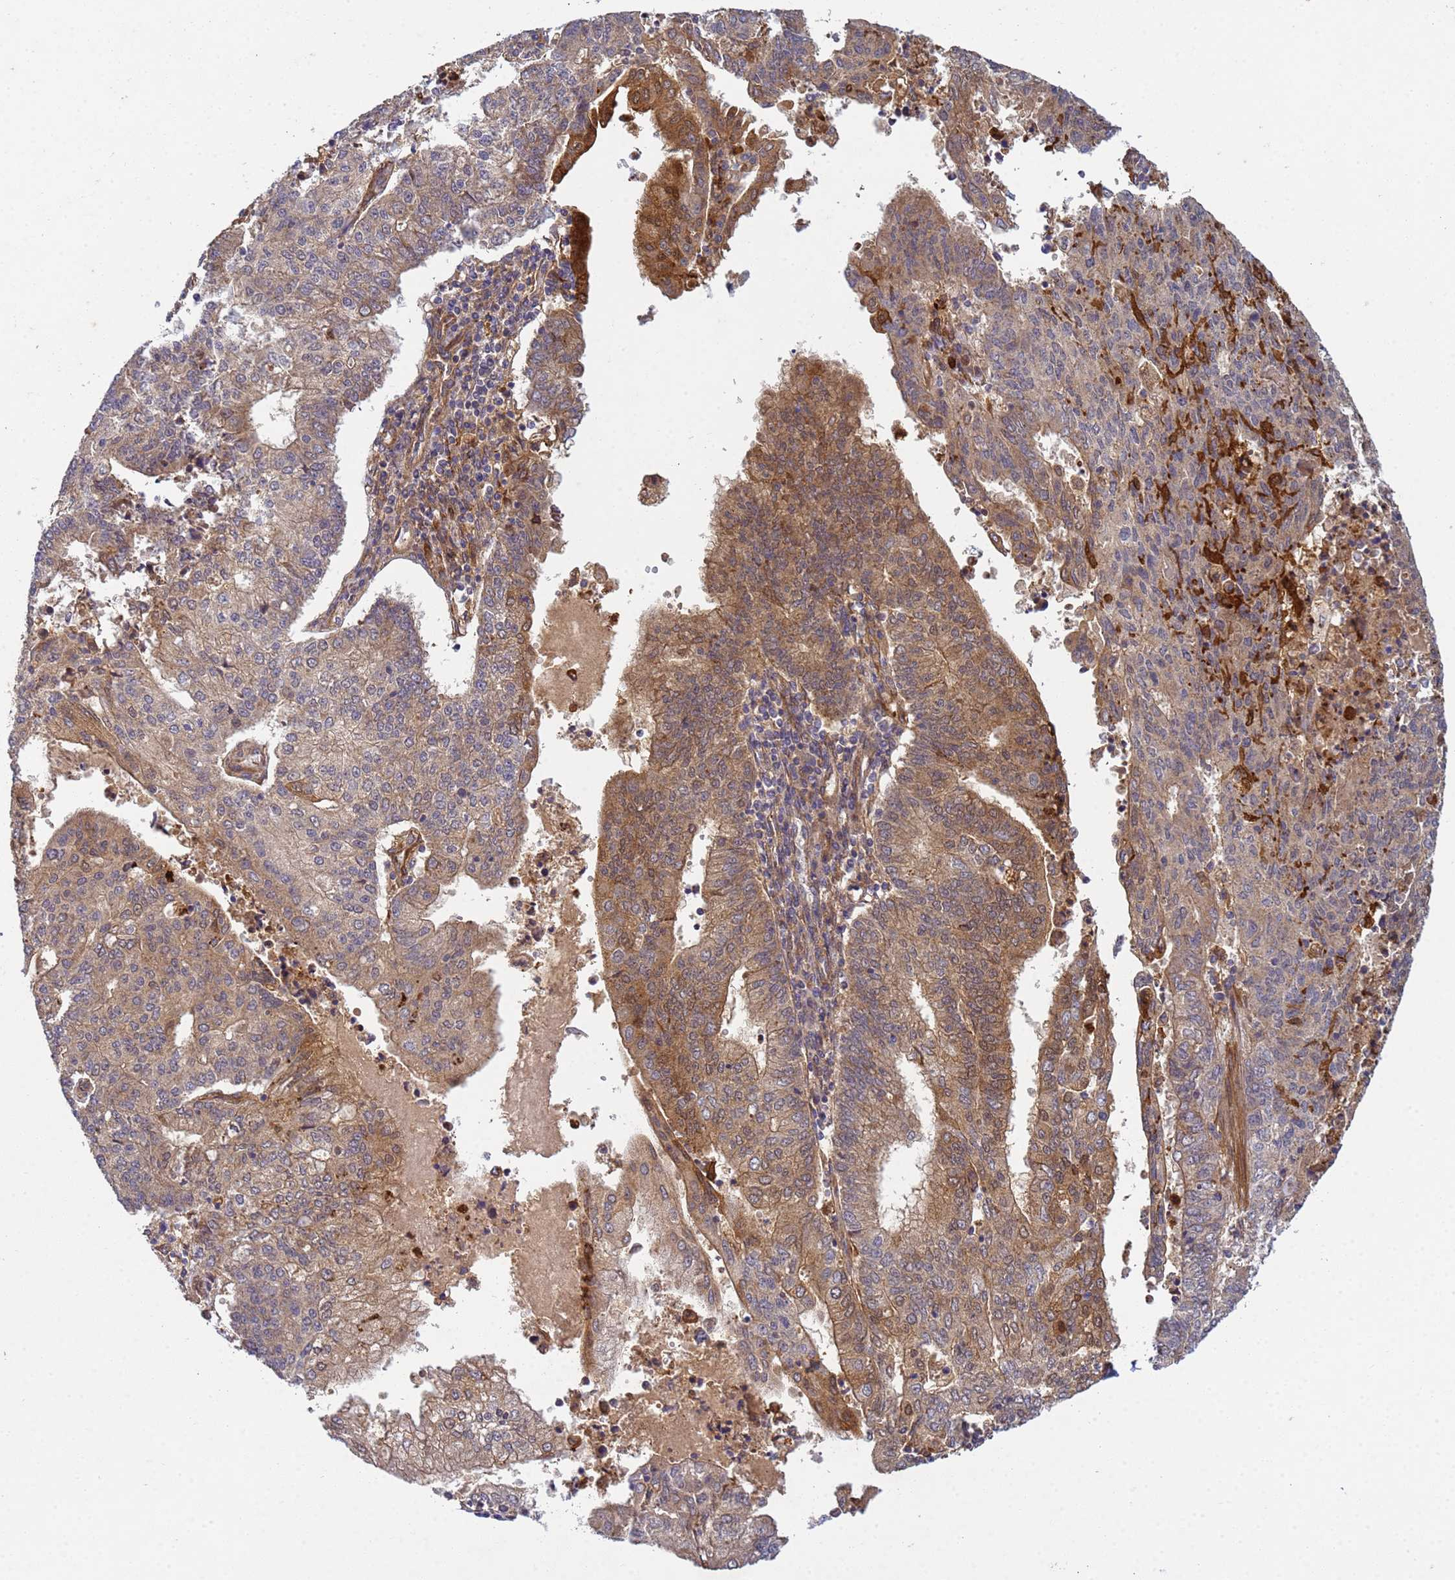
{"staining": {"intensity": "moderate", "quantity": "25%-75%", "location": "cytoplasmic/membranous"}, "tissue": "endometrial cancer", "cell_type": "Tumor cells", "image_type": "cancer", "snomed": [{"axis": "morphology", "description": "Adenocarcinoma, NOS"}, {"axis": "topography", "description": "Endometrium"}], "caption": "A high-resolution micrograph shows immunohistochemistry (IHC) staining of endometrial cancer, which demonstrates moderate cytoplasmic/membranous expression in approximately 25%-75% of tumor cells.", "gene": "C8orf34", "patient": {"sex": "female", "age": 59}}